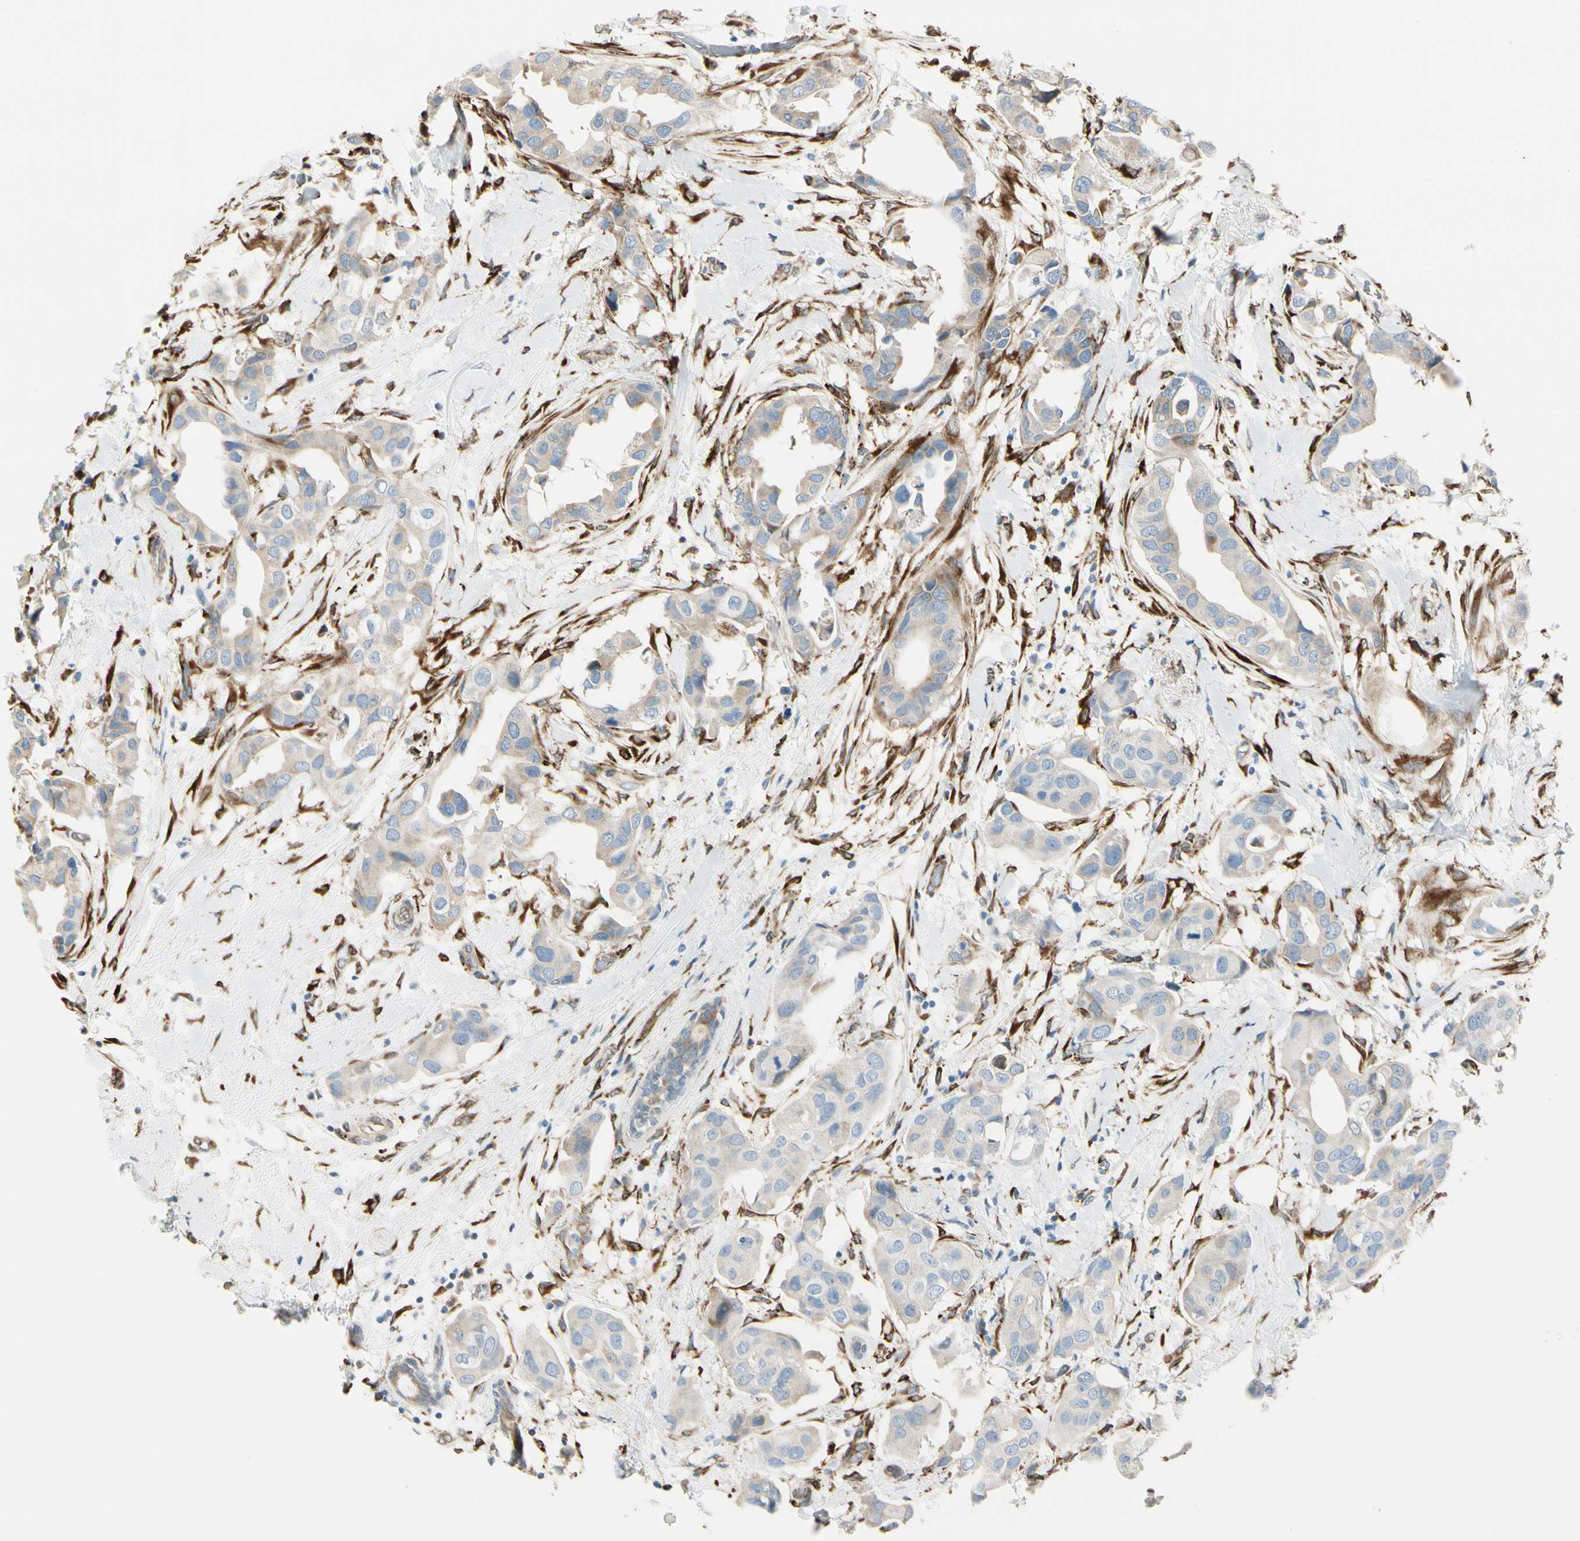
{"staining": {"intensity": "weak", "quantity": "25%-75%", "location": "cytoplasmic/membranous"}, "tissue": "breast cancer", "cell_type": "Tumor cells", "image_type": "cancer", "snomed": [{"axis": "morphology", "description": "Duct carcinoma"}, {"axis": "topography", "description": "Breast"}], "caption": "A micrograph of human breast cancer stained for a protein shows weak cytoplasmic/membranous brown staining in tumor cells.", "gene": "FKBP7", "patient": {"sex": "female", "age": 40}}